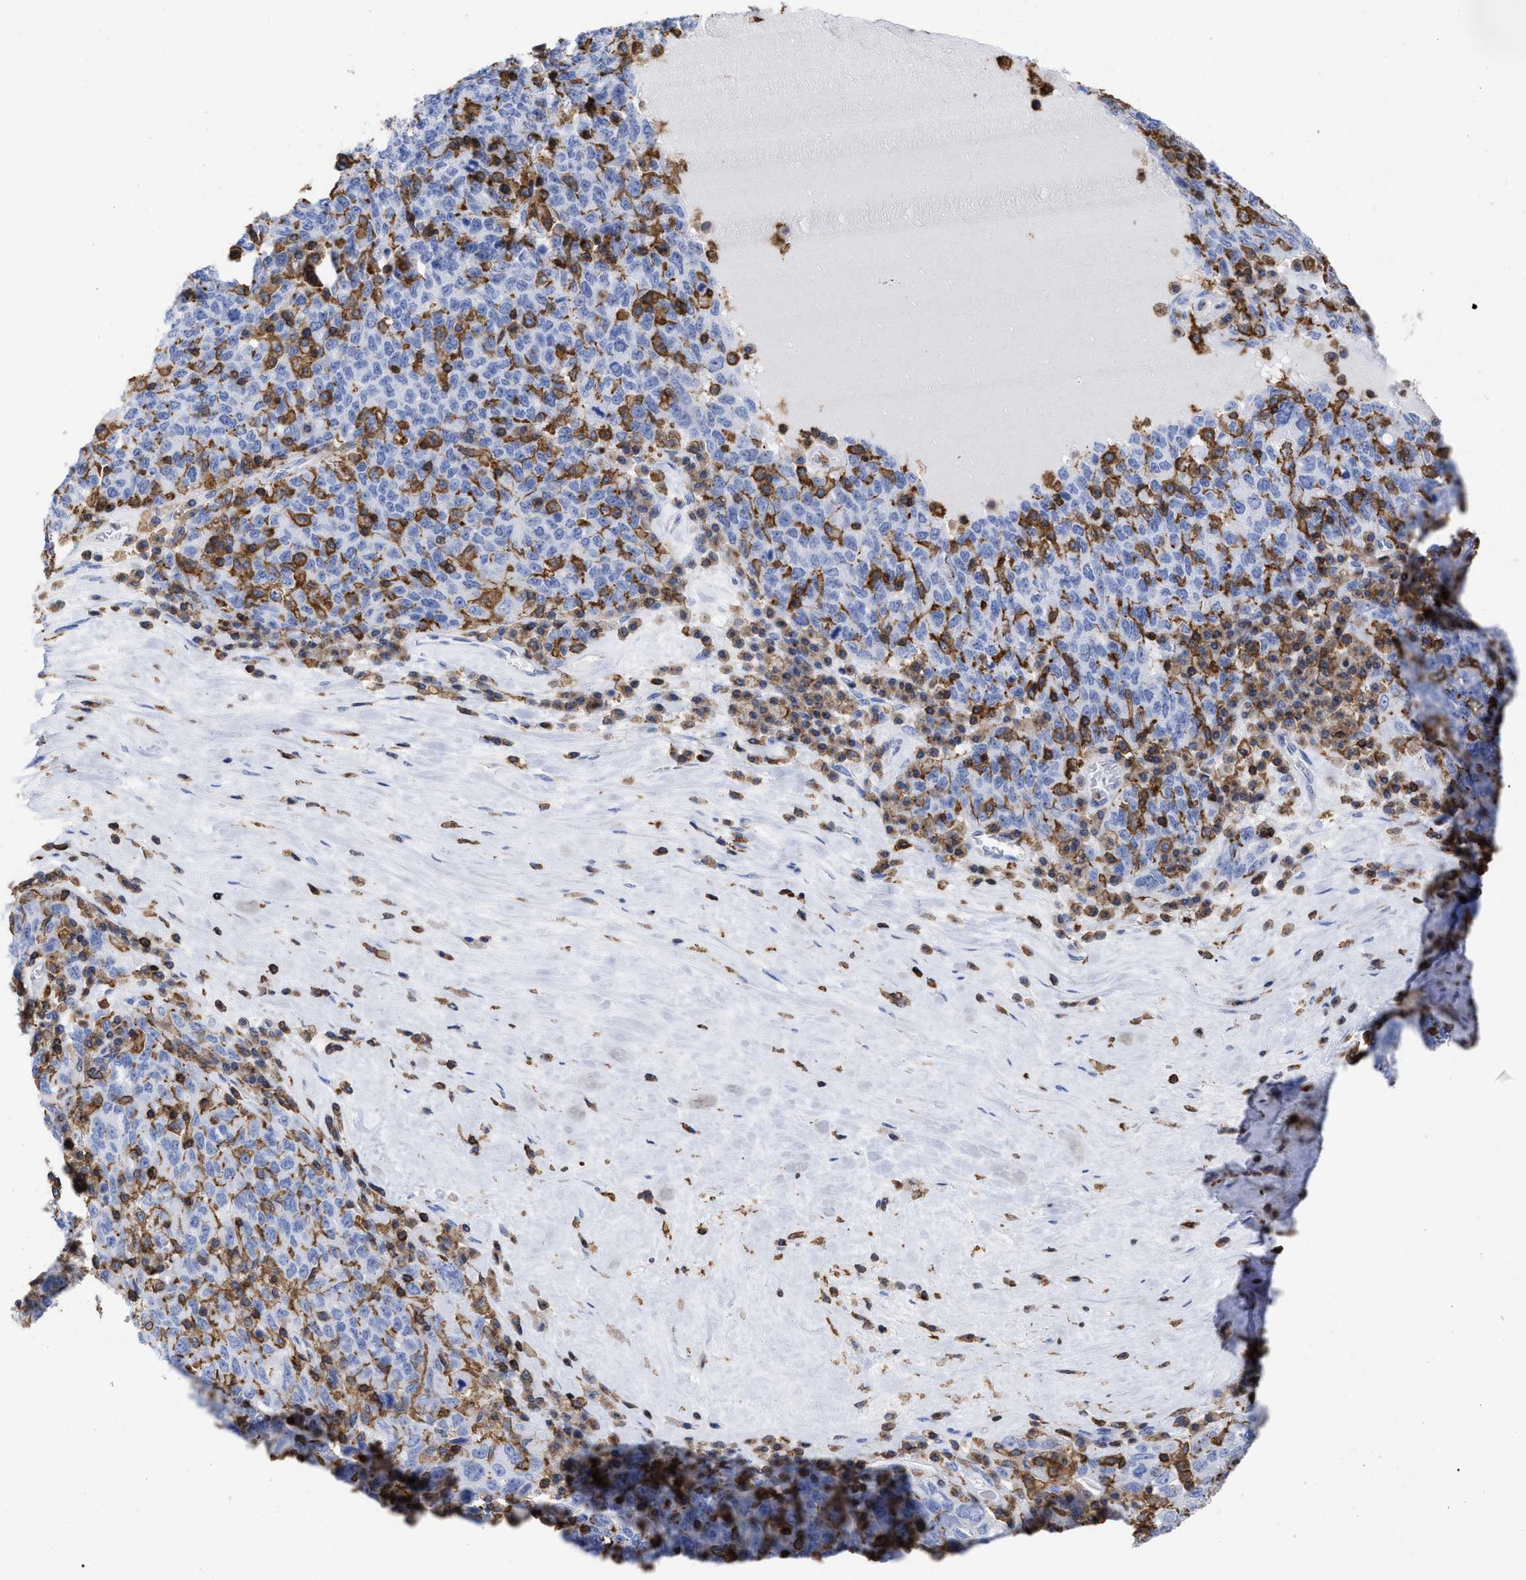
{"staining": {"intensity": "negative", "quantity": "none", "location": "none"}, "tissue": "ovarian cancer", "cell_type": "Tumor cells", "image_type": "cancer", "snomed": [{"axis": "morphology", "description": "Carcinoma, endometroid"}, {"axis": "topography", "description": "Ovary"}], "caption": "An image of human endometroid carcinoma (ovarian) is negative for staining in tumor cells.", "gene": "HCLS1", "patient": {"sex": "female", "age": 62}}